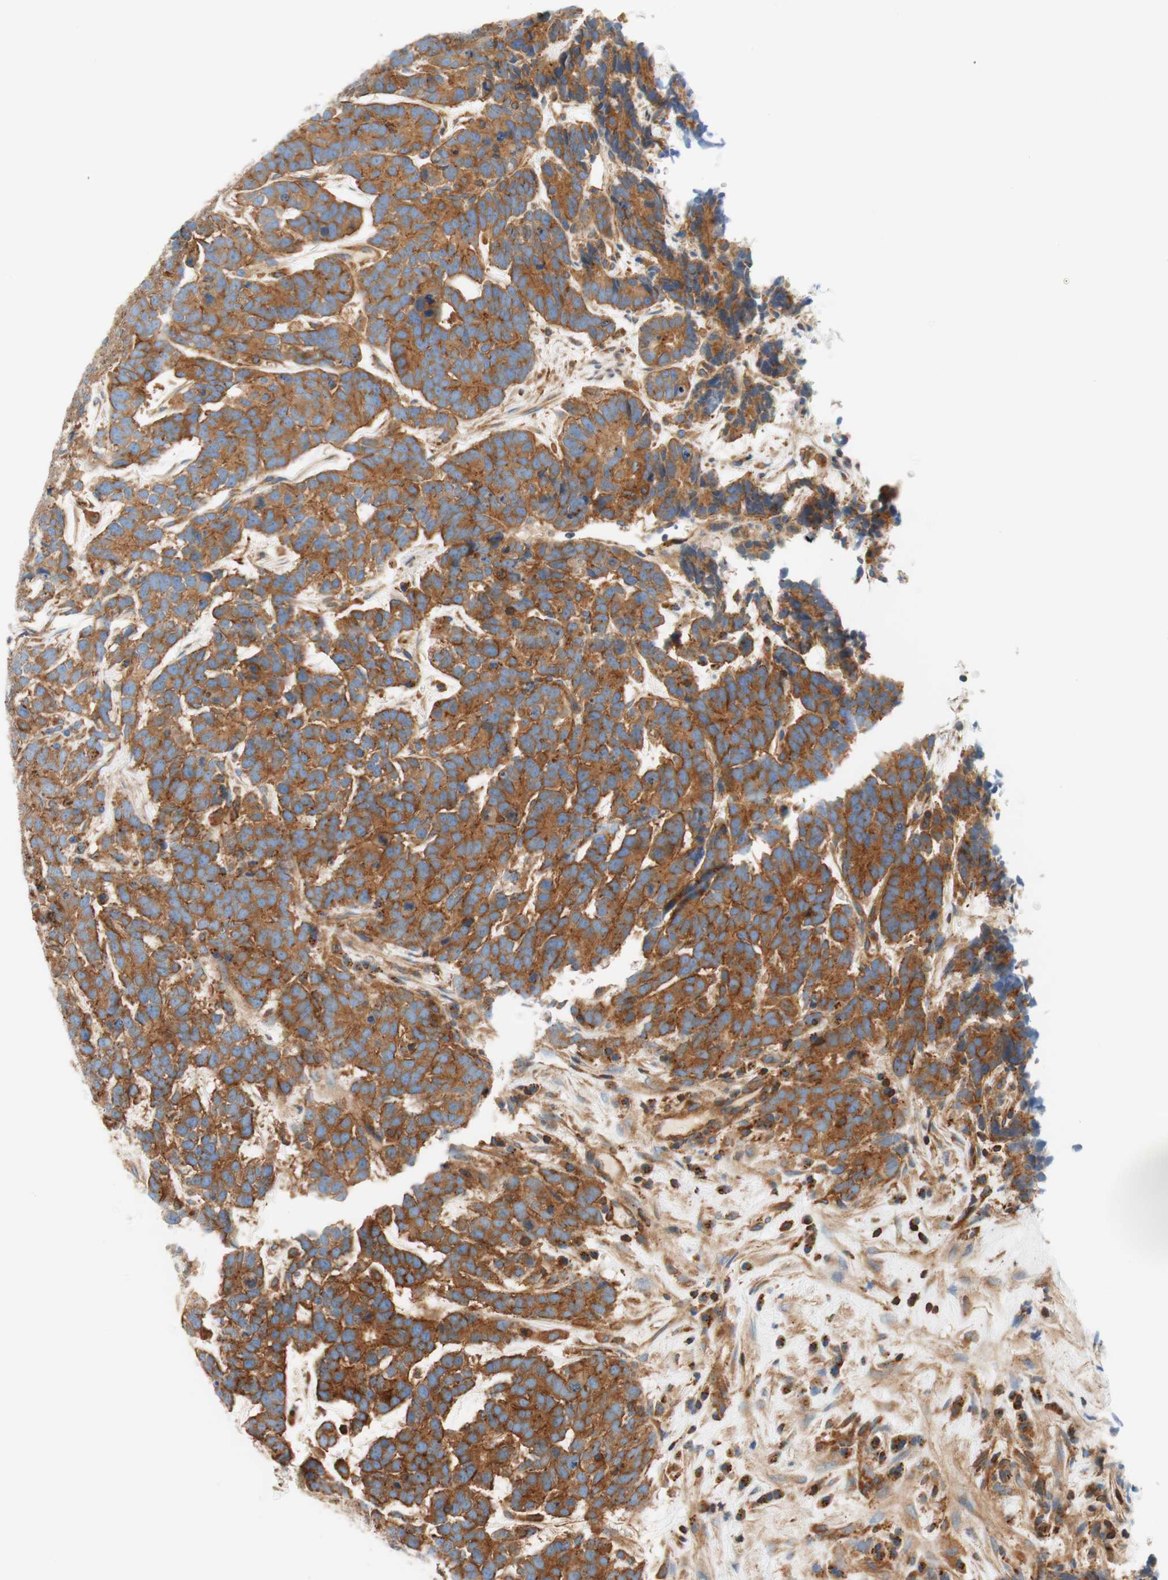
{"staining": {"intensity": "strong", "quantity": ">75%", "location": "cytoplasmic/membranous"}, "tissue": "testis cancer", "cell_type": "Tumor cells", "image_type": "cancer", "snomed": [{"axis": "morphology", "description": "Carcinoma, Embryonal, NOS"}, {"axis": "topography", "description": "Testis"}], "caption": "A micrograph of human embryonal carcinoma (testis) stained for a protein reveals strong cytoplasmic/membranous brown staining in tumor cells.", "gene": "VPS26A", "patient": {"sex": "male", "age": 26}}